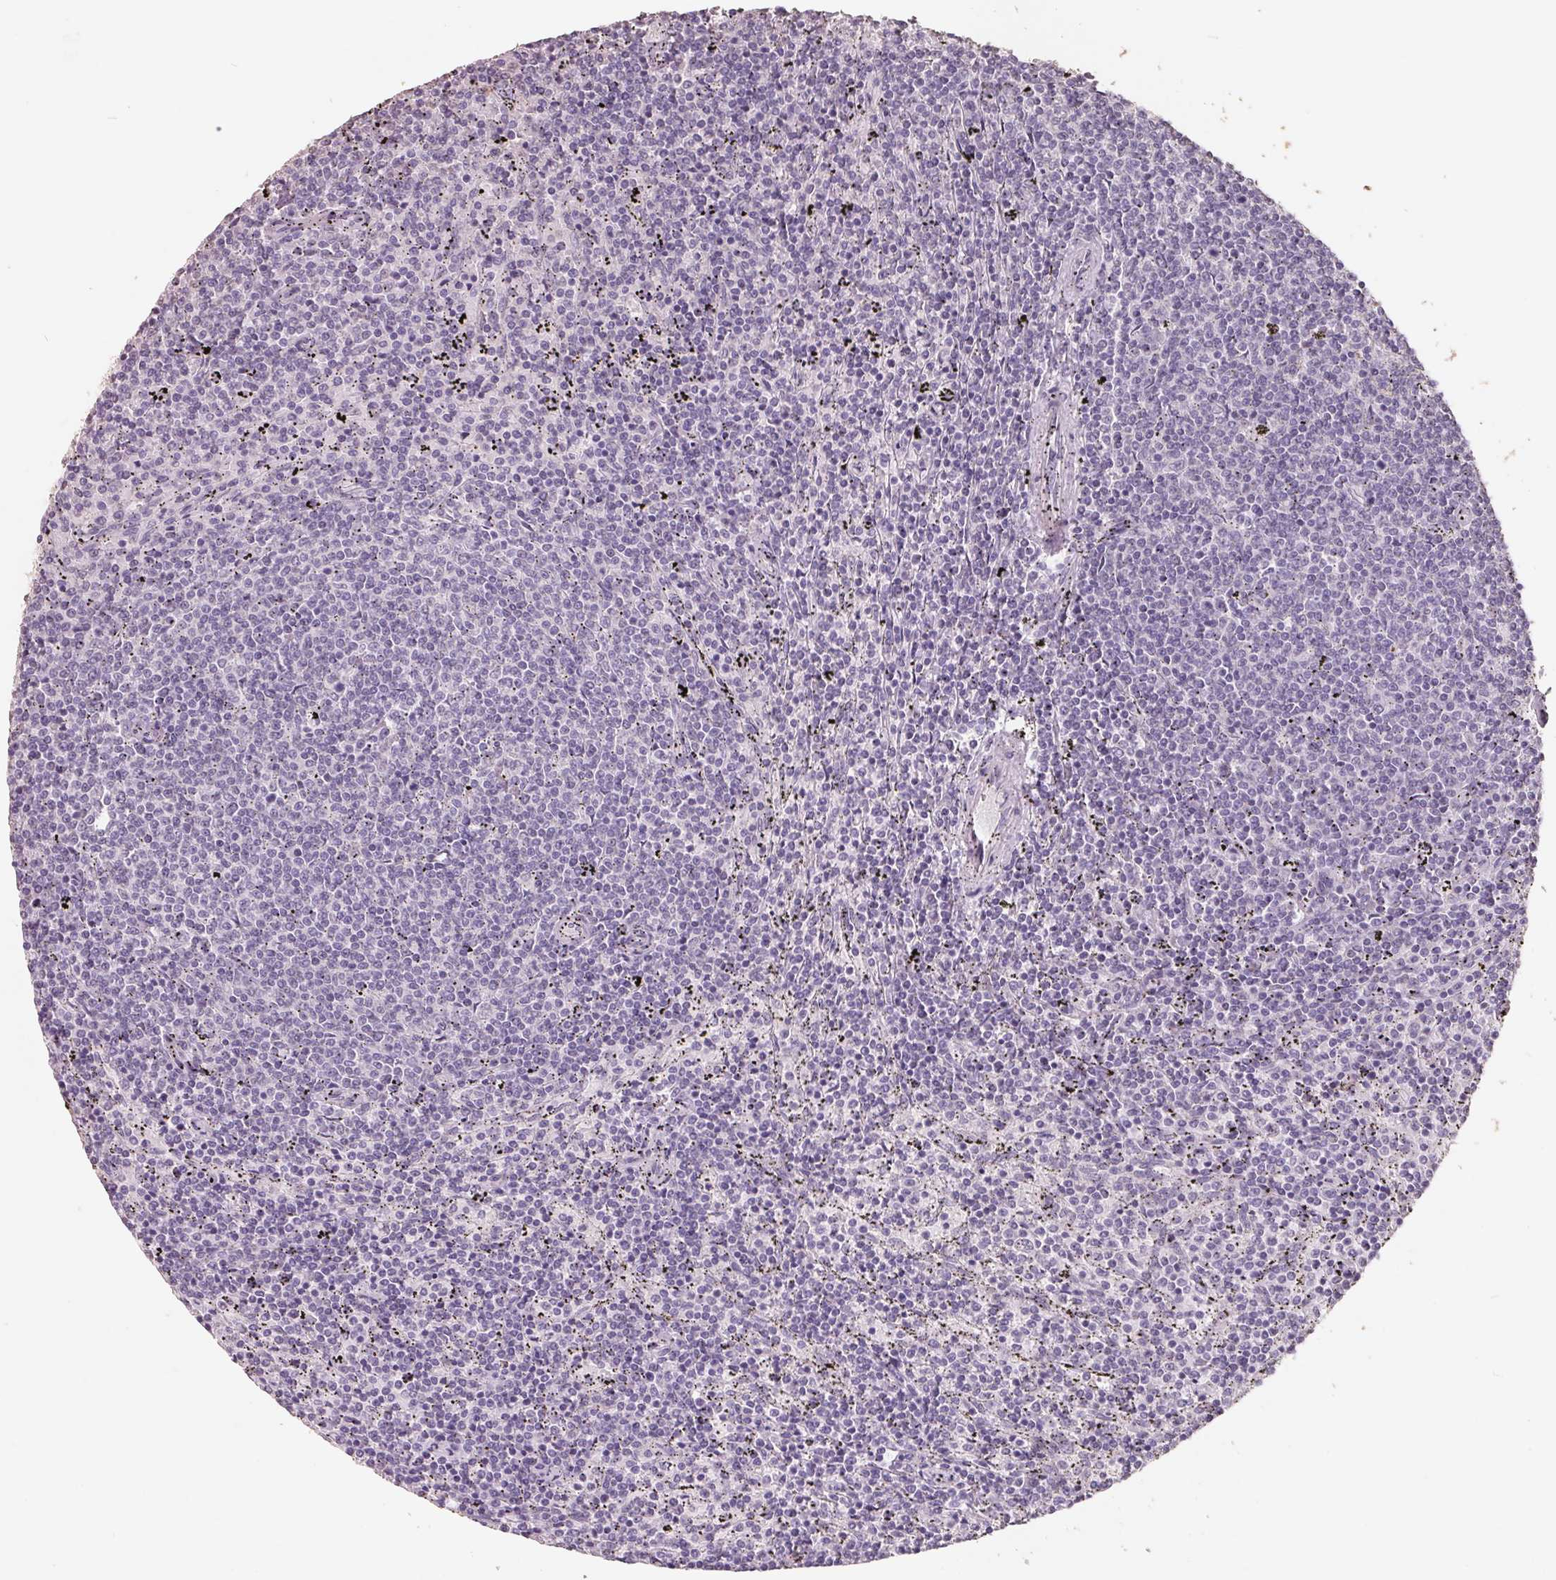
{"staining": {"intensity": "negative", "quantity": "none", "location": "none"}, "tissue": "lymphoma", "cell_type": "Tumor cells", "image_type": "cancer", "snomed": [{"axis": "morphology", "description": "Malignant lymphoma, non-Hodgkin's type, Low grade"}, {"axis": "topography", "description": "Spleen"}], "caption": "Tumor cells show no significant expression in lymphoma. The staining was performed using DAB to visualize the protein expression in brown, while the nuclei were stained in blue with hematoxylin (Magnification: 20x).", "gene": "FTCD", "patient": {"sex": "female", "age": 50}}